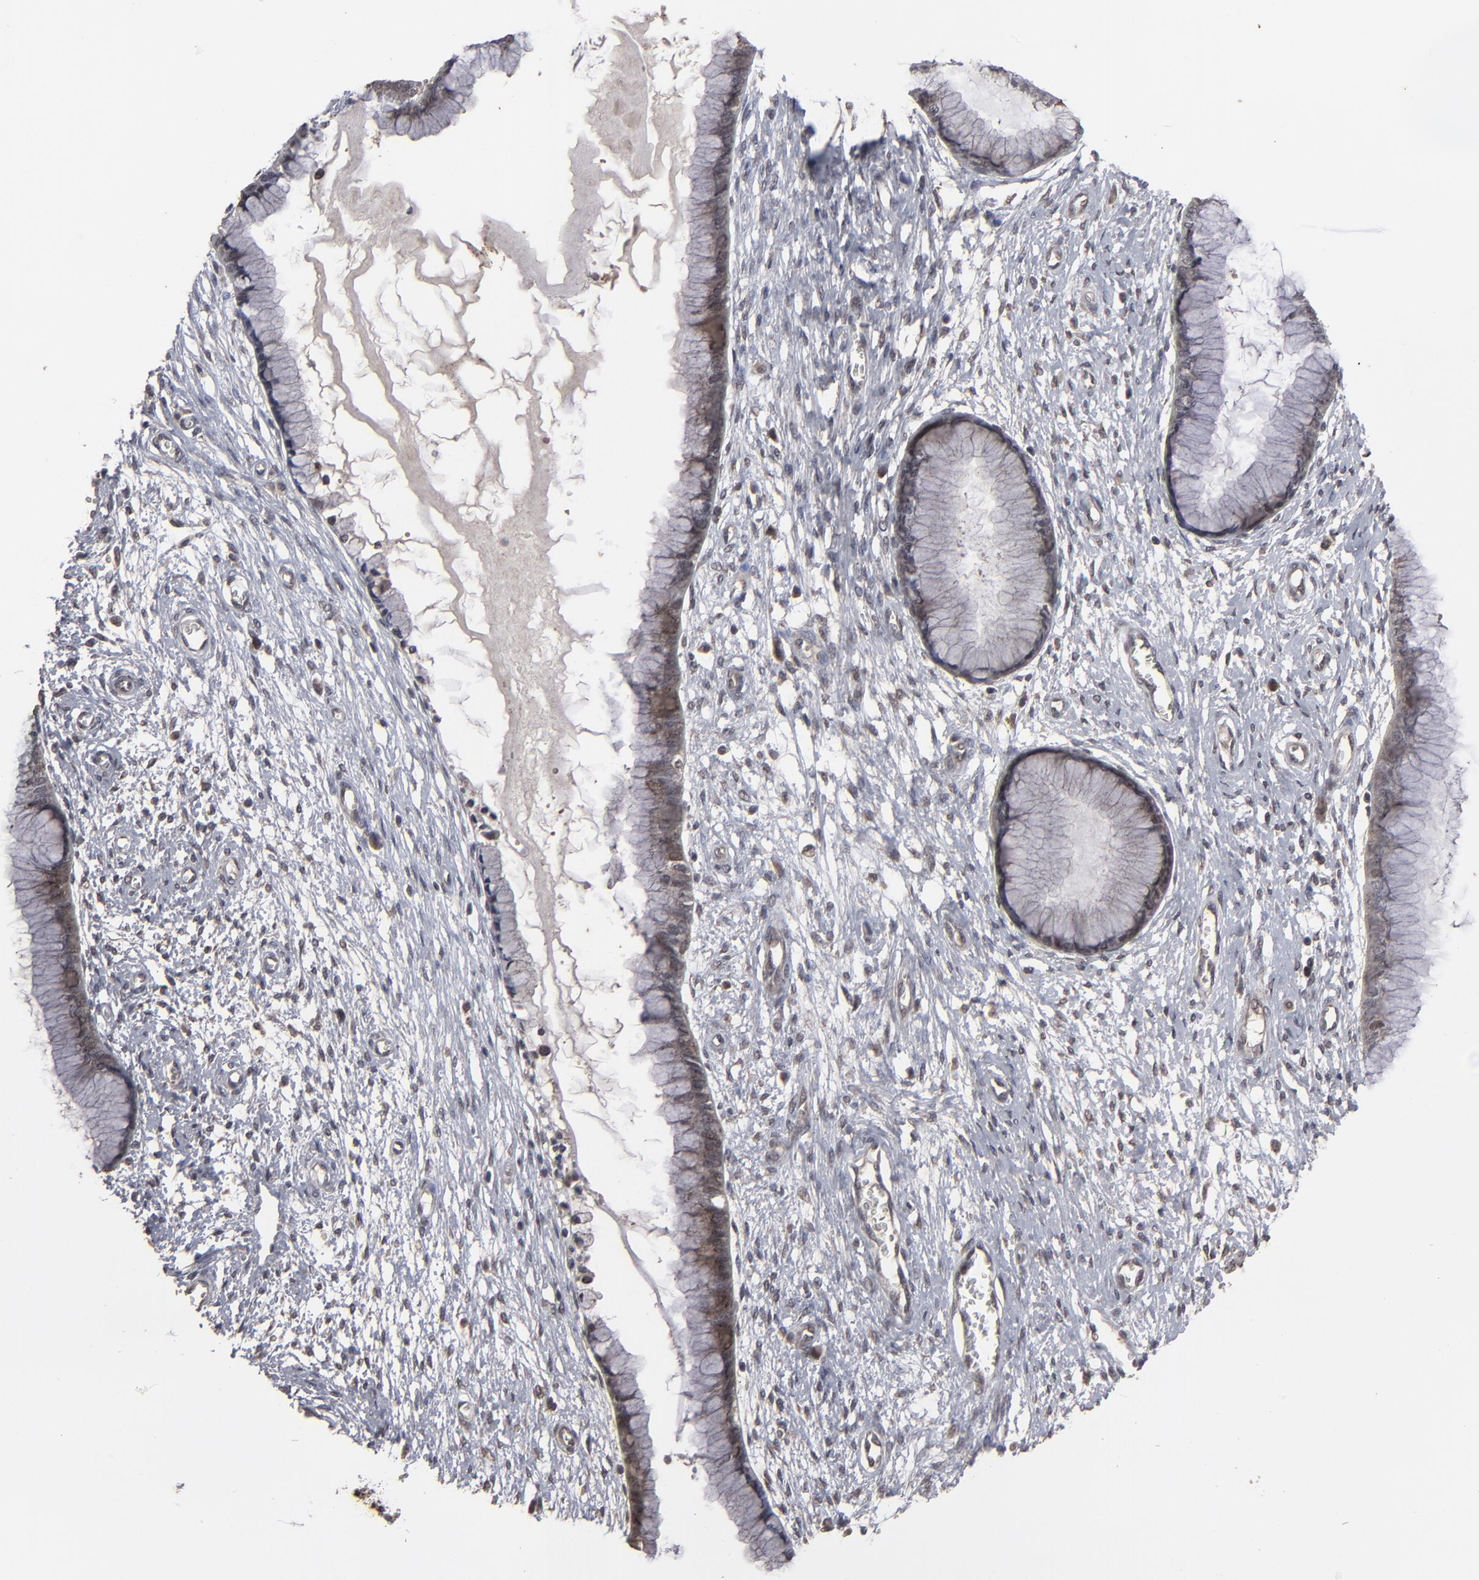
{"staining": {"intensity": "weak", "quantity": "25%-75%", "location": "nuclear"}, "tissue": "cervix", "cell_type": "Glandular cells", "image_type": "normal", "snomed": [{"axis": "morphology", "description": "Normal tissue, NOS"}, {"axis": "topography", "description": "Cervix"}], "caption": "Cervix stained with immunohistochemistry (IHC) reveals weak nuclear positivity in approximately 25%-75% of glandular cells.", "gene": "SLC22A17", "patient": {"sex": "female", "age": 55}}